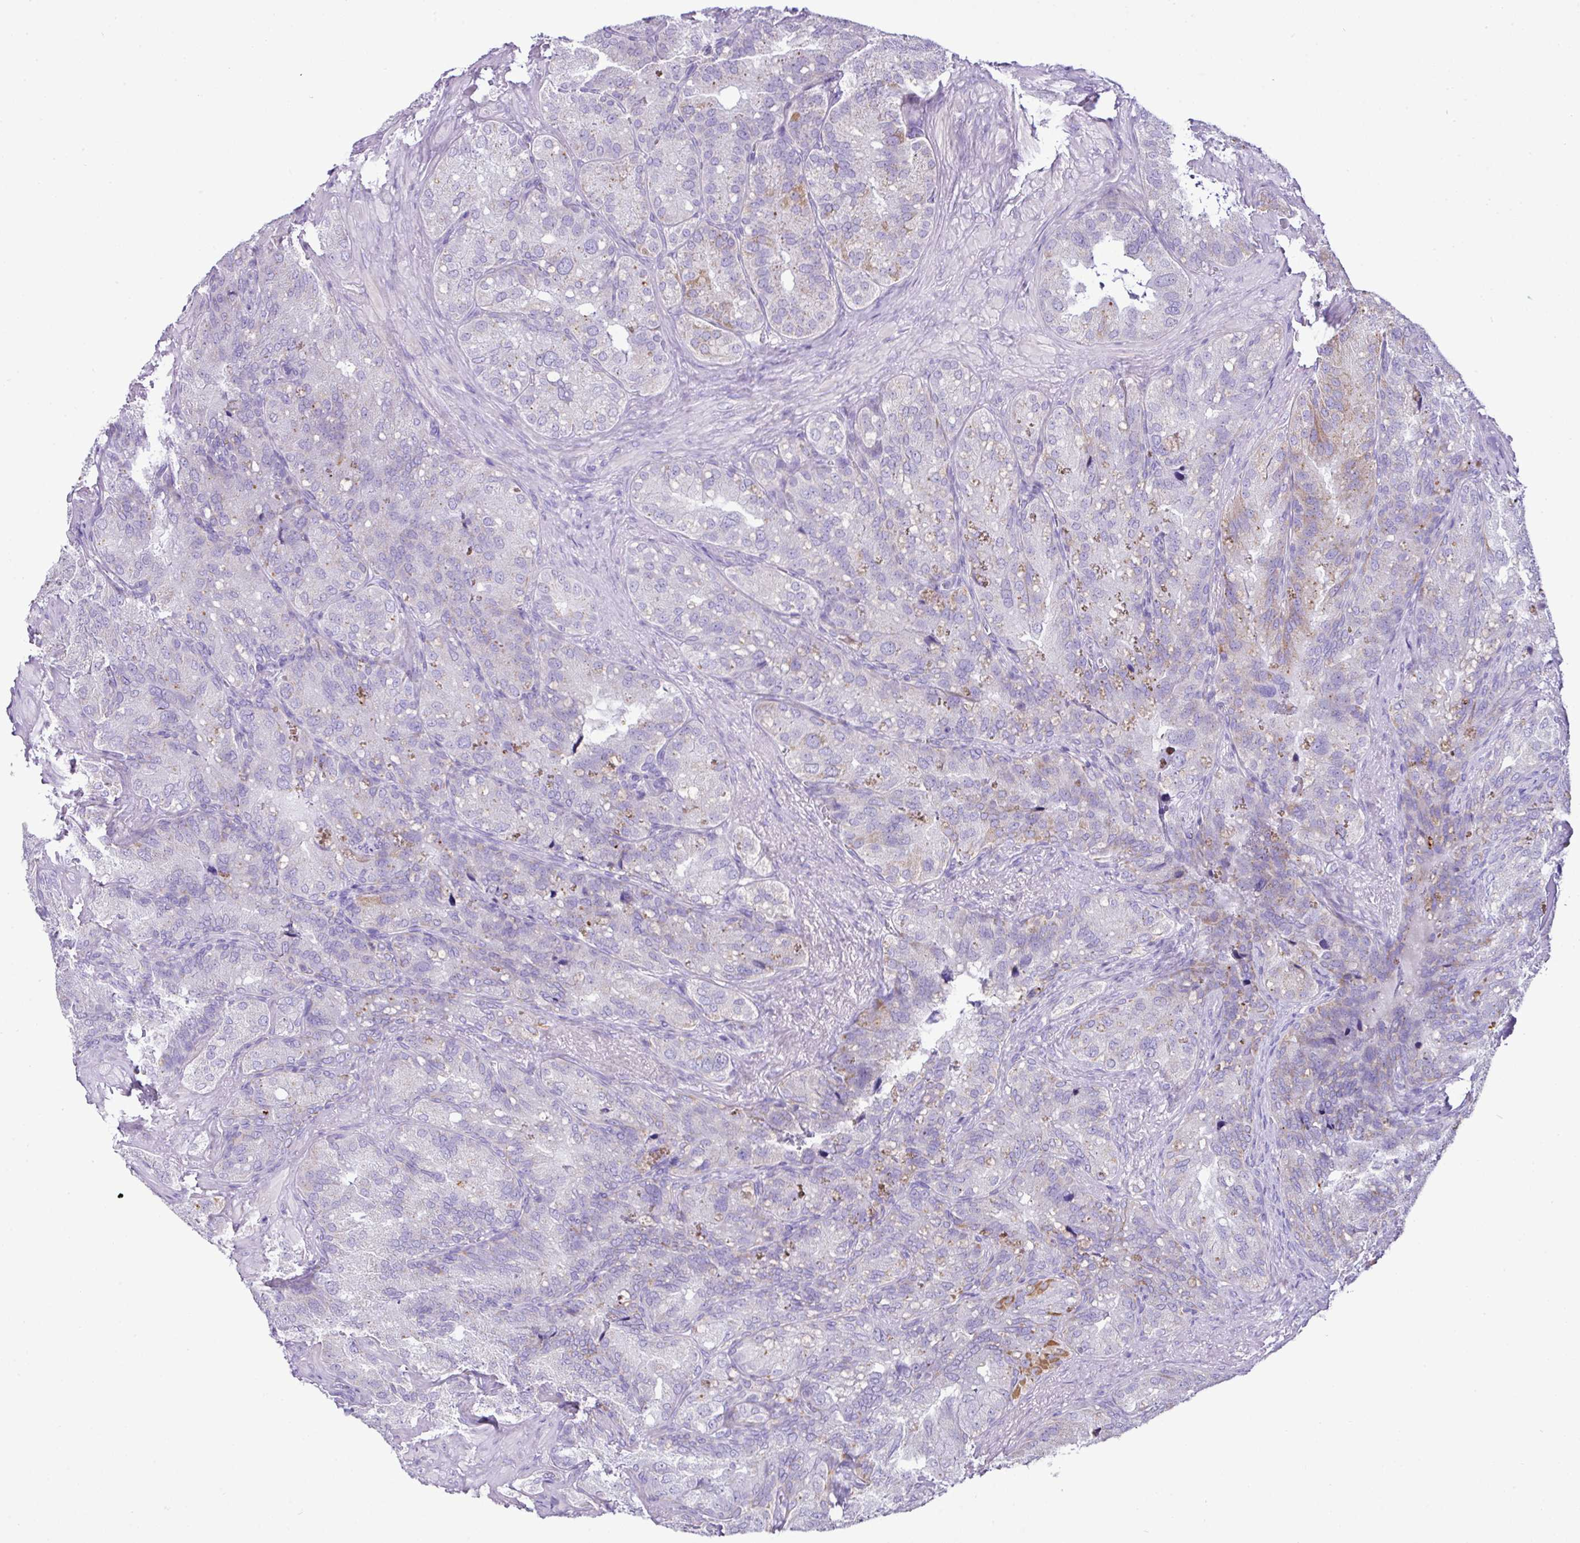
{"staining": {"intensity": "moderate", "quantity": "<25%", "location": "cytoplasmic/membranous"}, "tissue": "seminal vesicle", "cell_type": "Glandular cells", "image_type": "normal", "snomed": [{"axis": "morphology", "description": "Normal tissue, NOS"}, {"axis": "topography", "description": "Seminal veicle"}], "caption": "Glandular cells exhibit low levels of moderate cytoplasmic/membranous staining in about <25% of cells in normal human seminal vesicle. (IHC, brightfield microscopy, high magnification).", "gene": "PGAP4", "patient": {"sex": "male", "age": 69}}